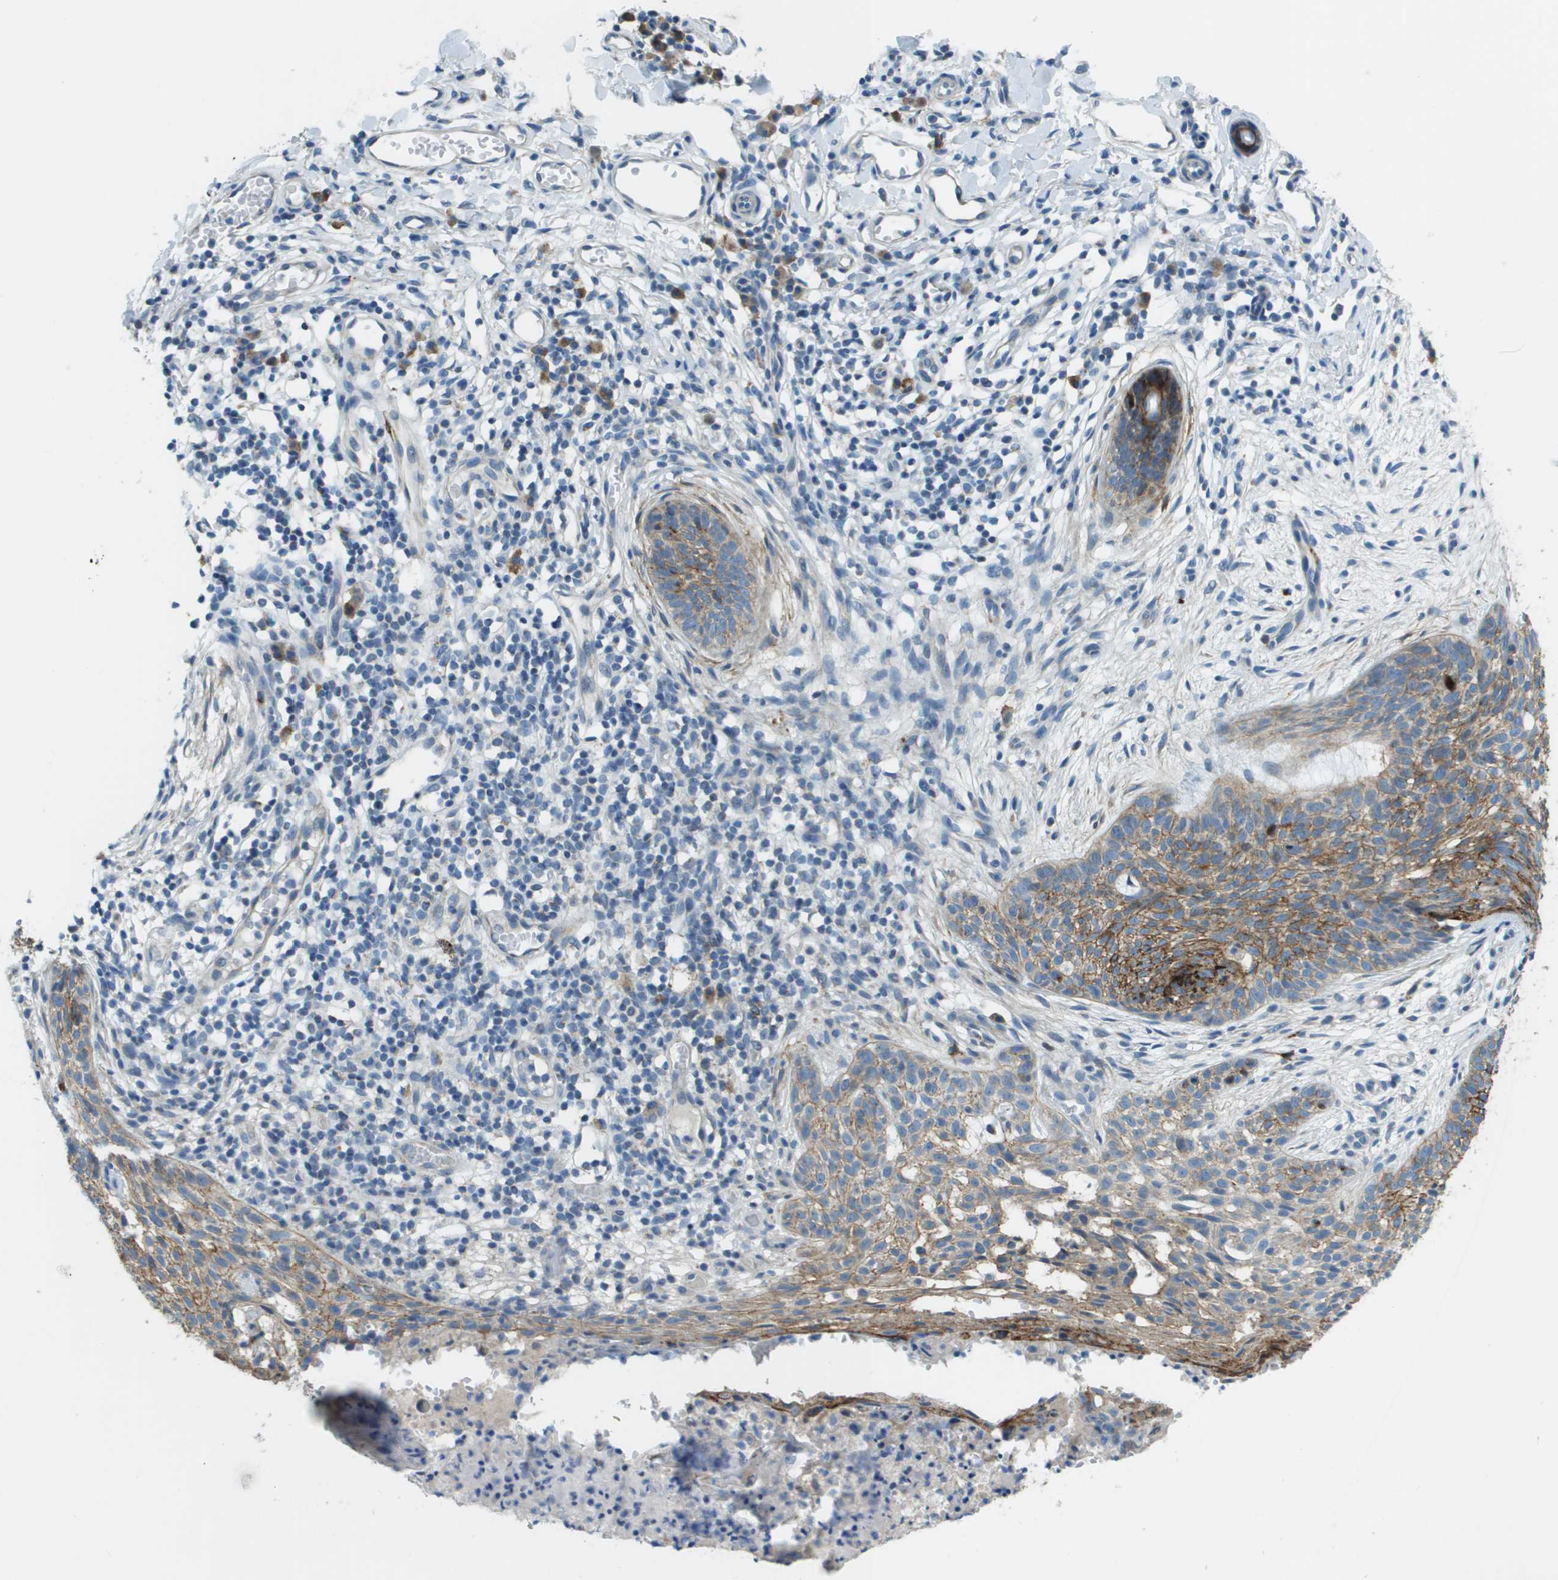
{"staining": {"intensity": "moderate", "quantity": ">75%", "location": "cytoplasmic/membranous"}, "tissue": "skin cancer", "cell_type": "Tumor cells", "image_type": "cancer", "snomed": [{"axis": "morphology", "description": "Basal cell carcinoma"}, {"axis": "topography", "description": "Skin"}], "caption": "About >75% of tumor cells in basal cell carcinoma (skin) reveal moderate cytoplasmic/membranous protein staining as visualized by brown immunohistochemical staining.", "gene": "SDC1", "patient": {"sex": "female", "age": 59}}